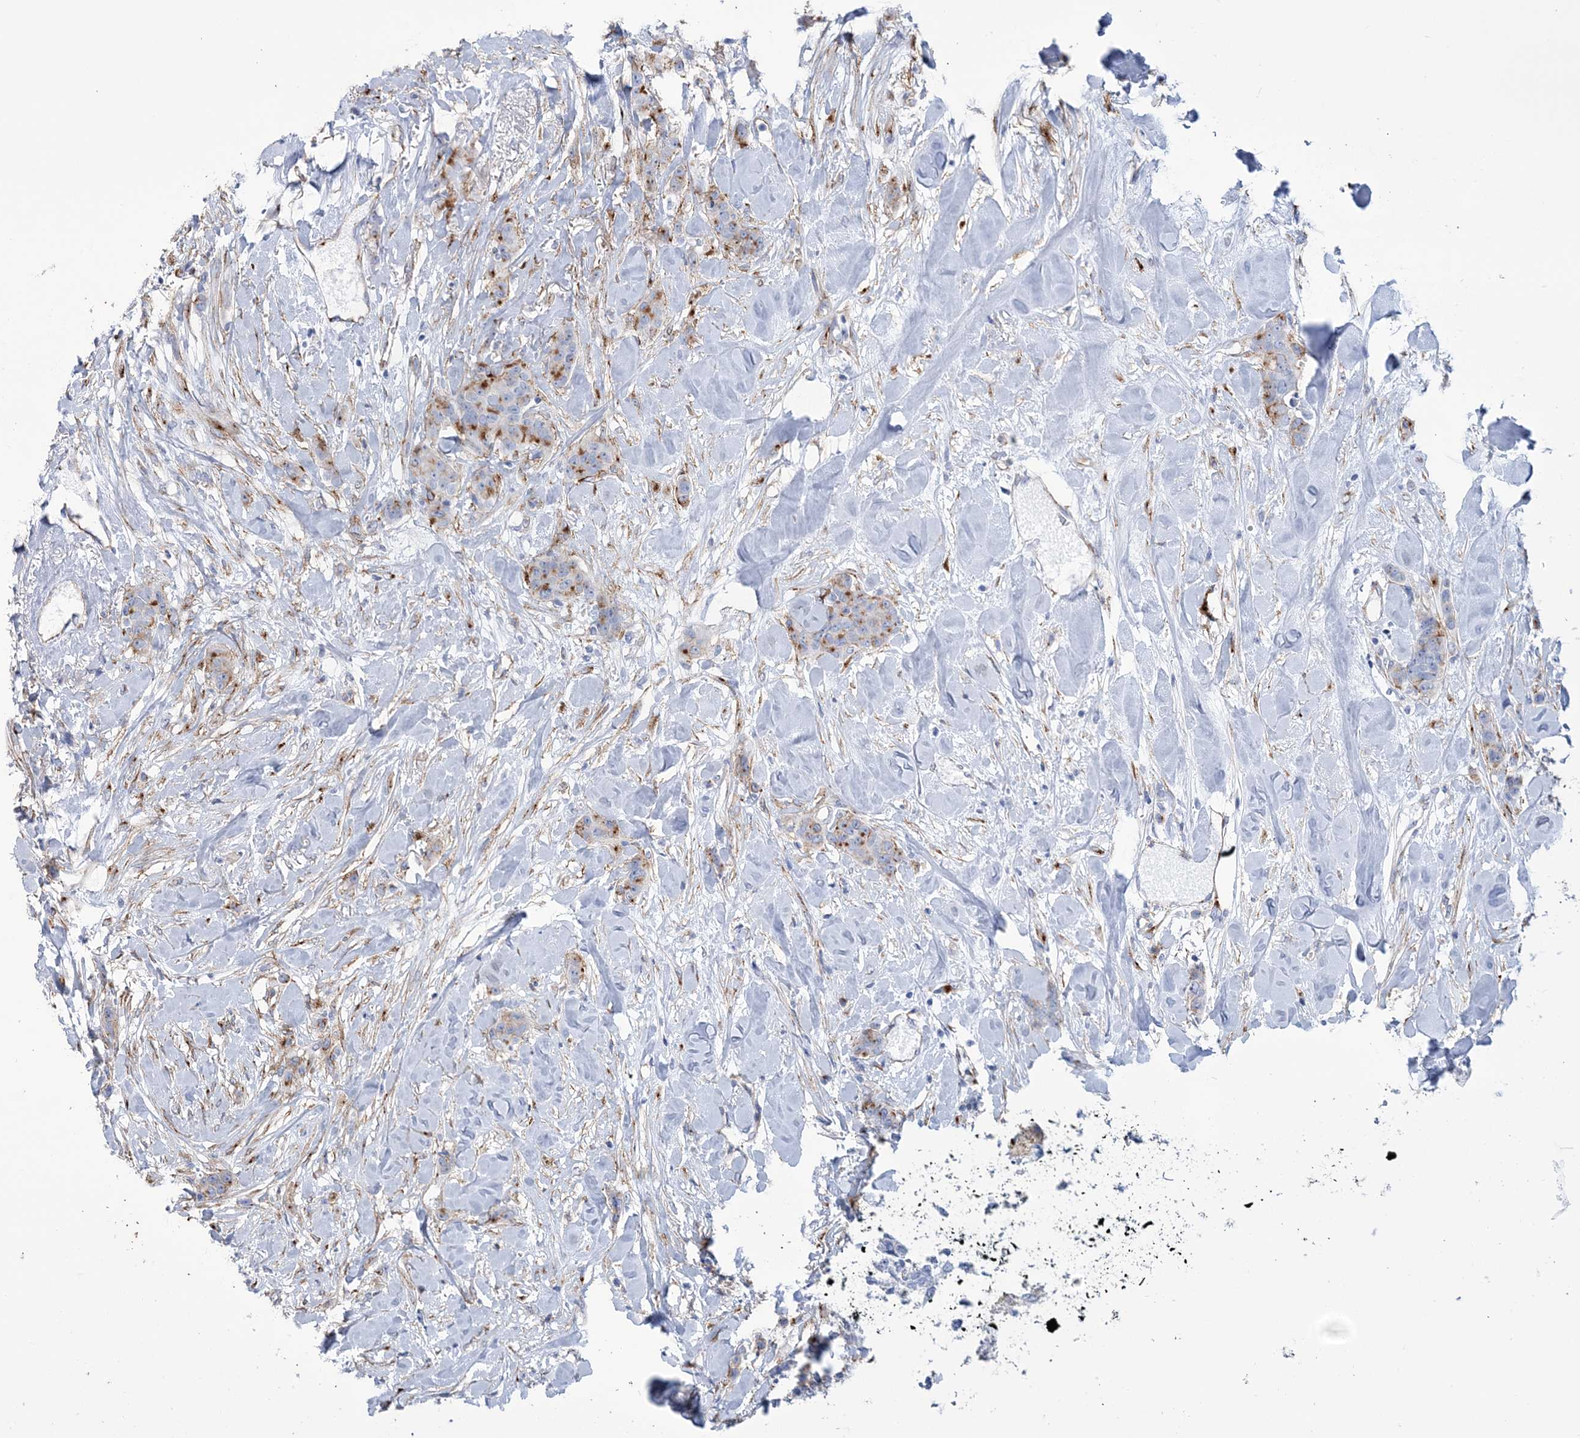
{"staining": {"intensity": "strong", "quantity": "<25%", "location": "cytoplasmic/membranous"}, "tissue": "breast cancer", "cell_type": "Tumor cells", "image_type": "cancer", "snomed": [{"axis": "morphology", "description": "Duct carcinoma"}, {"axis": "topography", "description": "Breast"}], "caption": "Immunohistochemistry (IHC) of breast cancer shows medium levels of strong cytoplasmic/membranous staining in approximately <25% of tumor cells. Immunohistochemistry stains the protein in brown and the nuclei are stained blue.", "gene": "RAB11FIP5", "patient": {"sex": "female", "age": 40}}